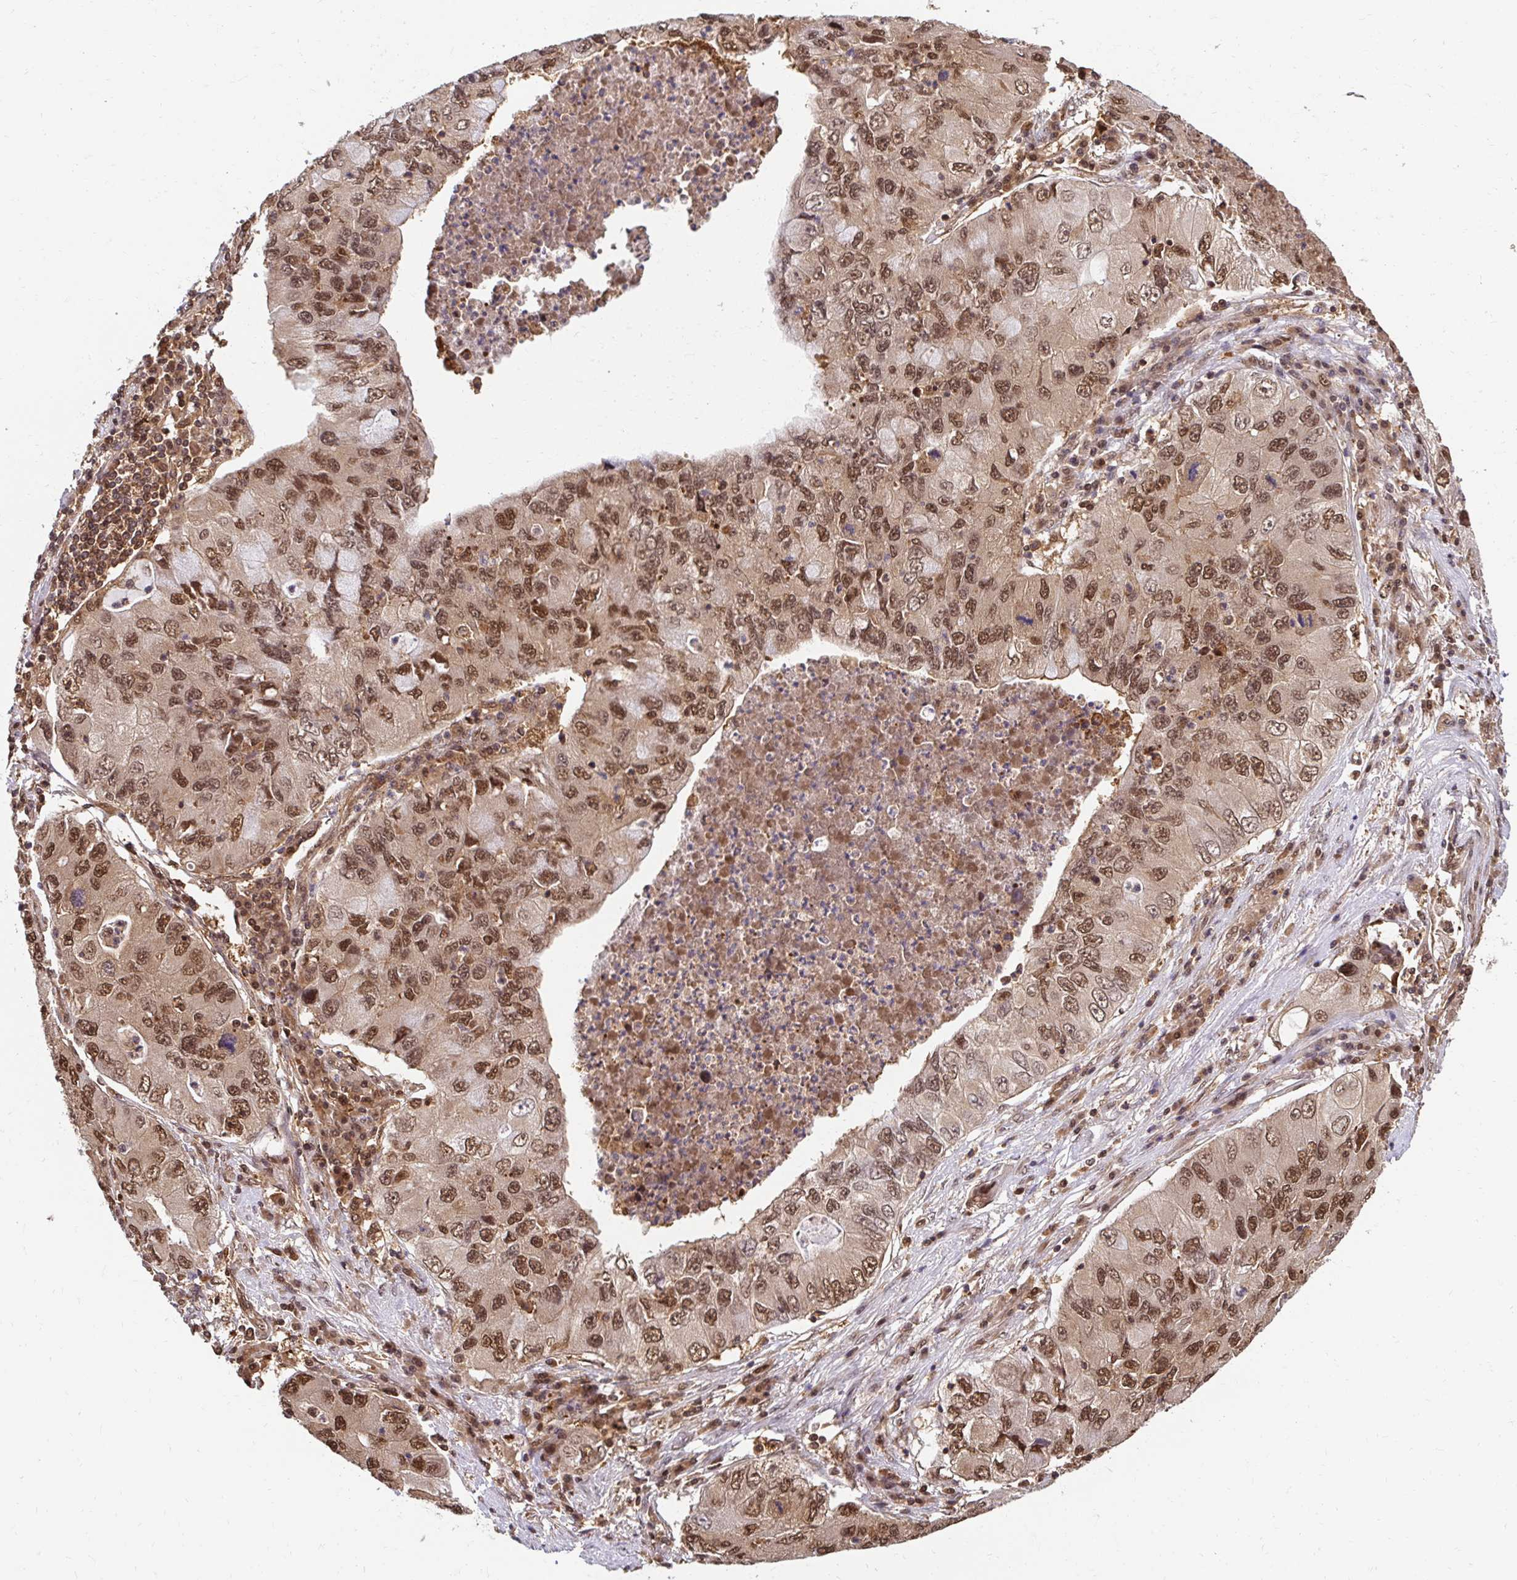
{"staining": {"intensity": "moderate", "quantity": ">75%", "location": "nuclear"}, "tissue": "lung cancer", "cell_type": "Tumor cells", "image_type": "cancer", "snomed": [{"axis": "morphology", "description": "Adenocarcinoma, NOS"}, {"axis": "morphology", "description": "Adenocarcinoma, metastatic, NOS"}, {"axis": "topography", "description": "Lymph node"}, {"axis": "topography", "description": "Lung"}], "caption": "Immunohistochemistry of metastatic adenocarcinoma (lung) demonstrates medium levels of moderate nuclear positivity in about >75% of tumor cells.", "gene": "PSMA4", "patient": {"sex": "female", "age": 54}}